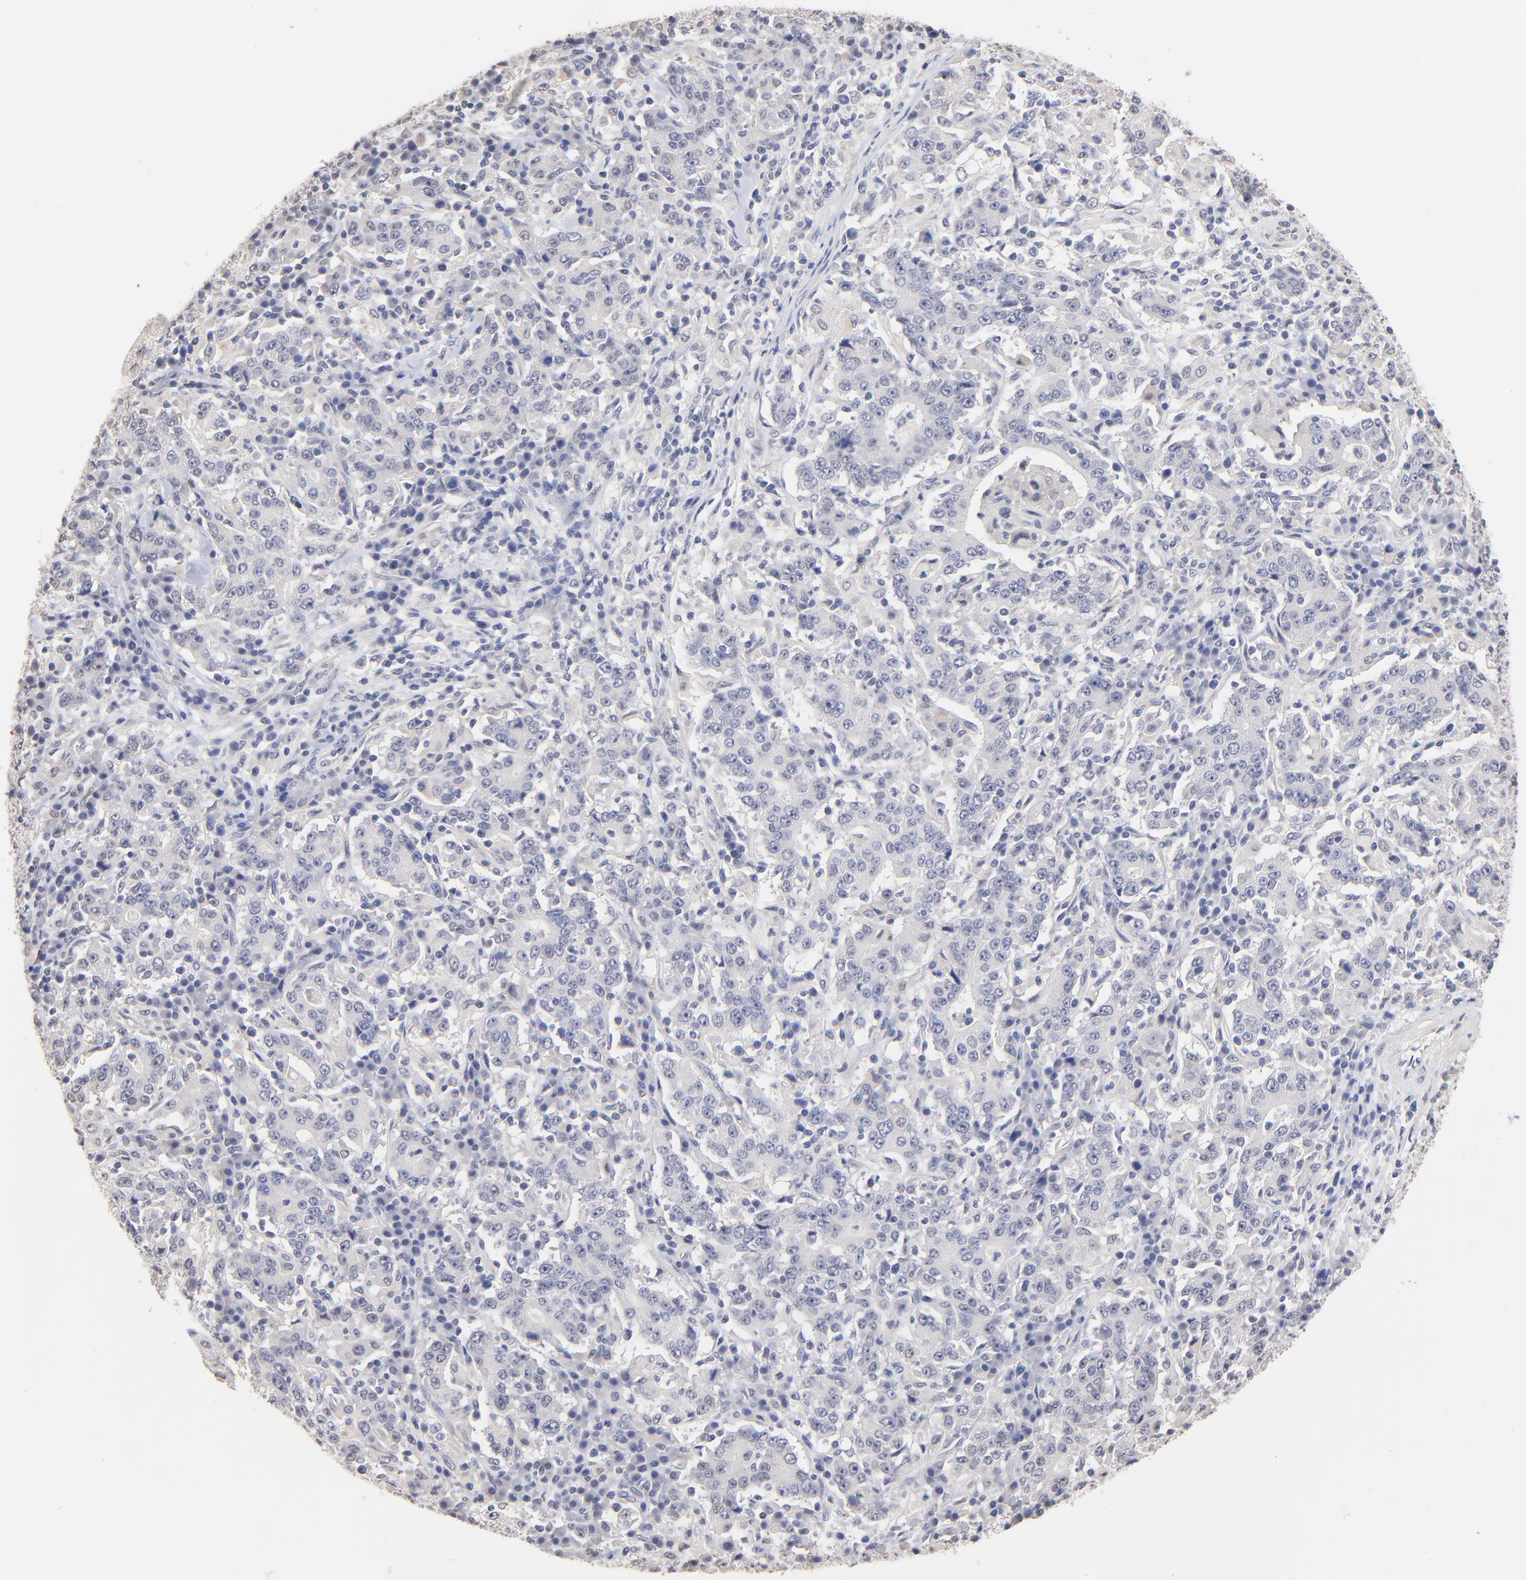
{"staining": {"intensity": "negative", "quantity": "none", "location": "none"}, "tissue": "stomach cancer", "cell_type": "Tumor cells", "image_type": "cancer", "snomed": [{"axis": "morphology", "description": "Normal tissue, NOS"}, {"axis": "morphology", "description": "Adenocarcinoma, NOS"}, {"axis": "topography", "description": "Stomach, upper"}, {"axis": "topography", "description": "Stomach"}], "caption": "IHC image of neoplastic tissue: adenocarcinoma (stomach) stained with DAB (3,3'-diaminobenzidine) shows no significant protein positivity in tumor cells.", "gene": "RIBC2", "patient": {"sex": "male", "age": 59}}